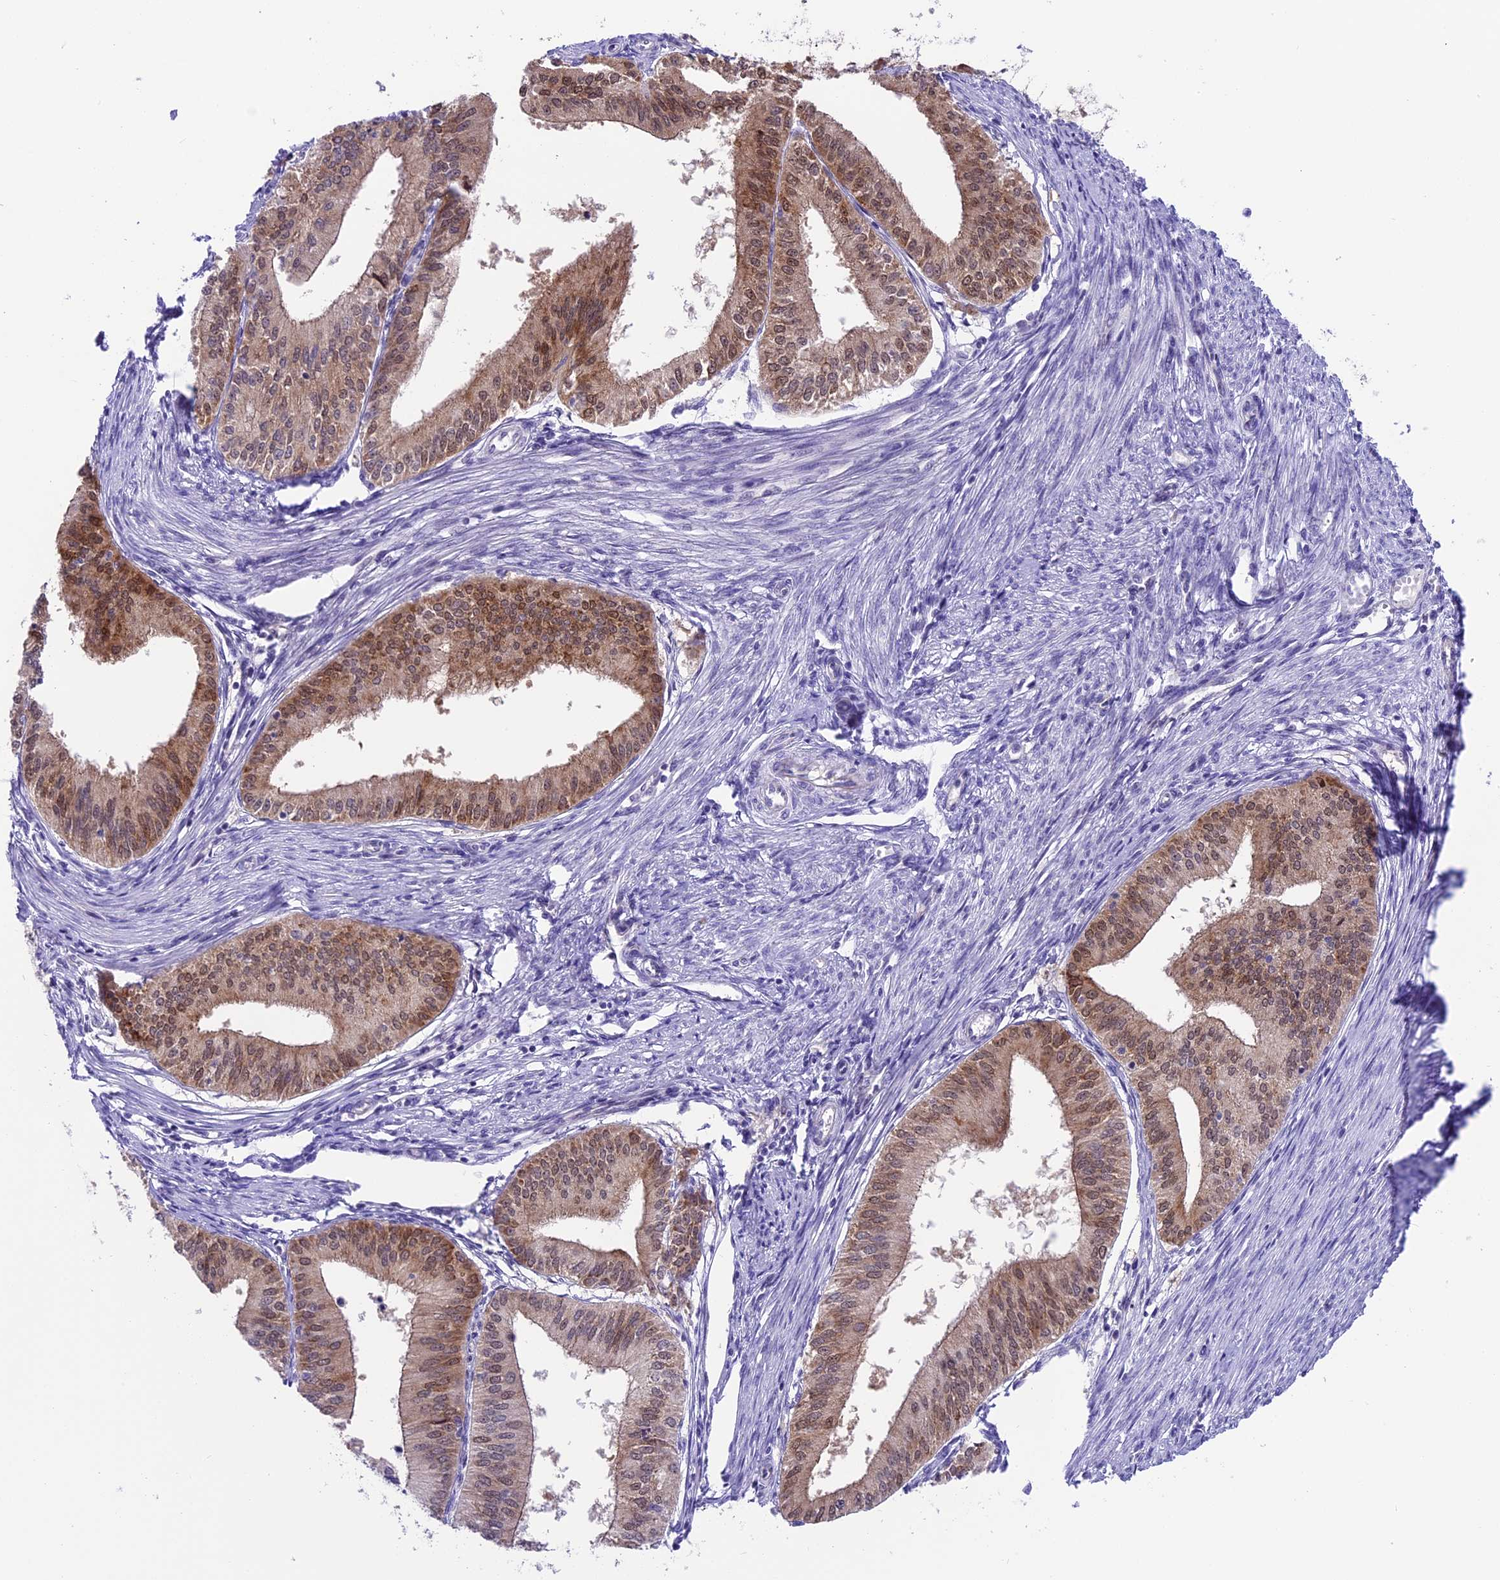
{"staining": {"intensity": "weak", "quantity": "25%-75%", "location": "nuclear"}, "tissue": "endometrial cancer", "cell_type": "Tumor cells", "image_type": "cancer", "snomed": [{"axis": "morphology", "description": "Adenocarcinoma, NOS"}, {"axis": "topography", "description": "Endometrium"}], "caption": "Immunohistochemistry (IHC) (DAB) staining of adenocarcinoma (endometrial) exhibits weak nuclear protein staining in about 25%-75% of tumor cells.", "gene": "PRR15", "patient": {"sex": "female", "age": 50}}